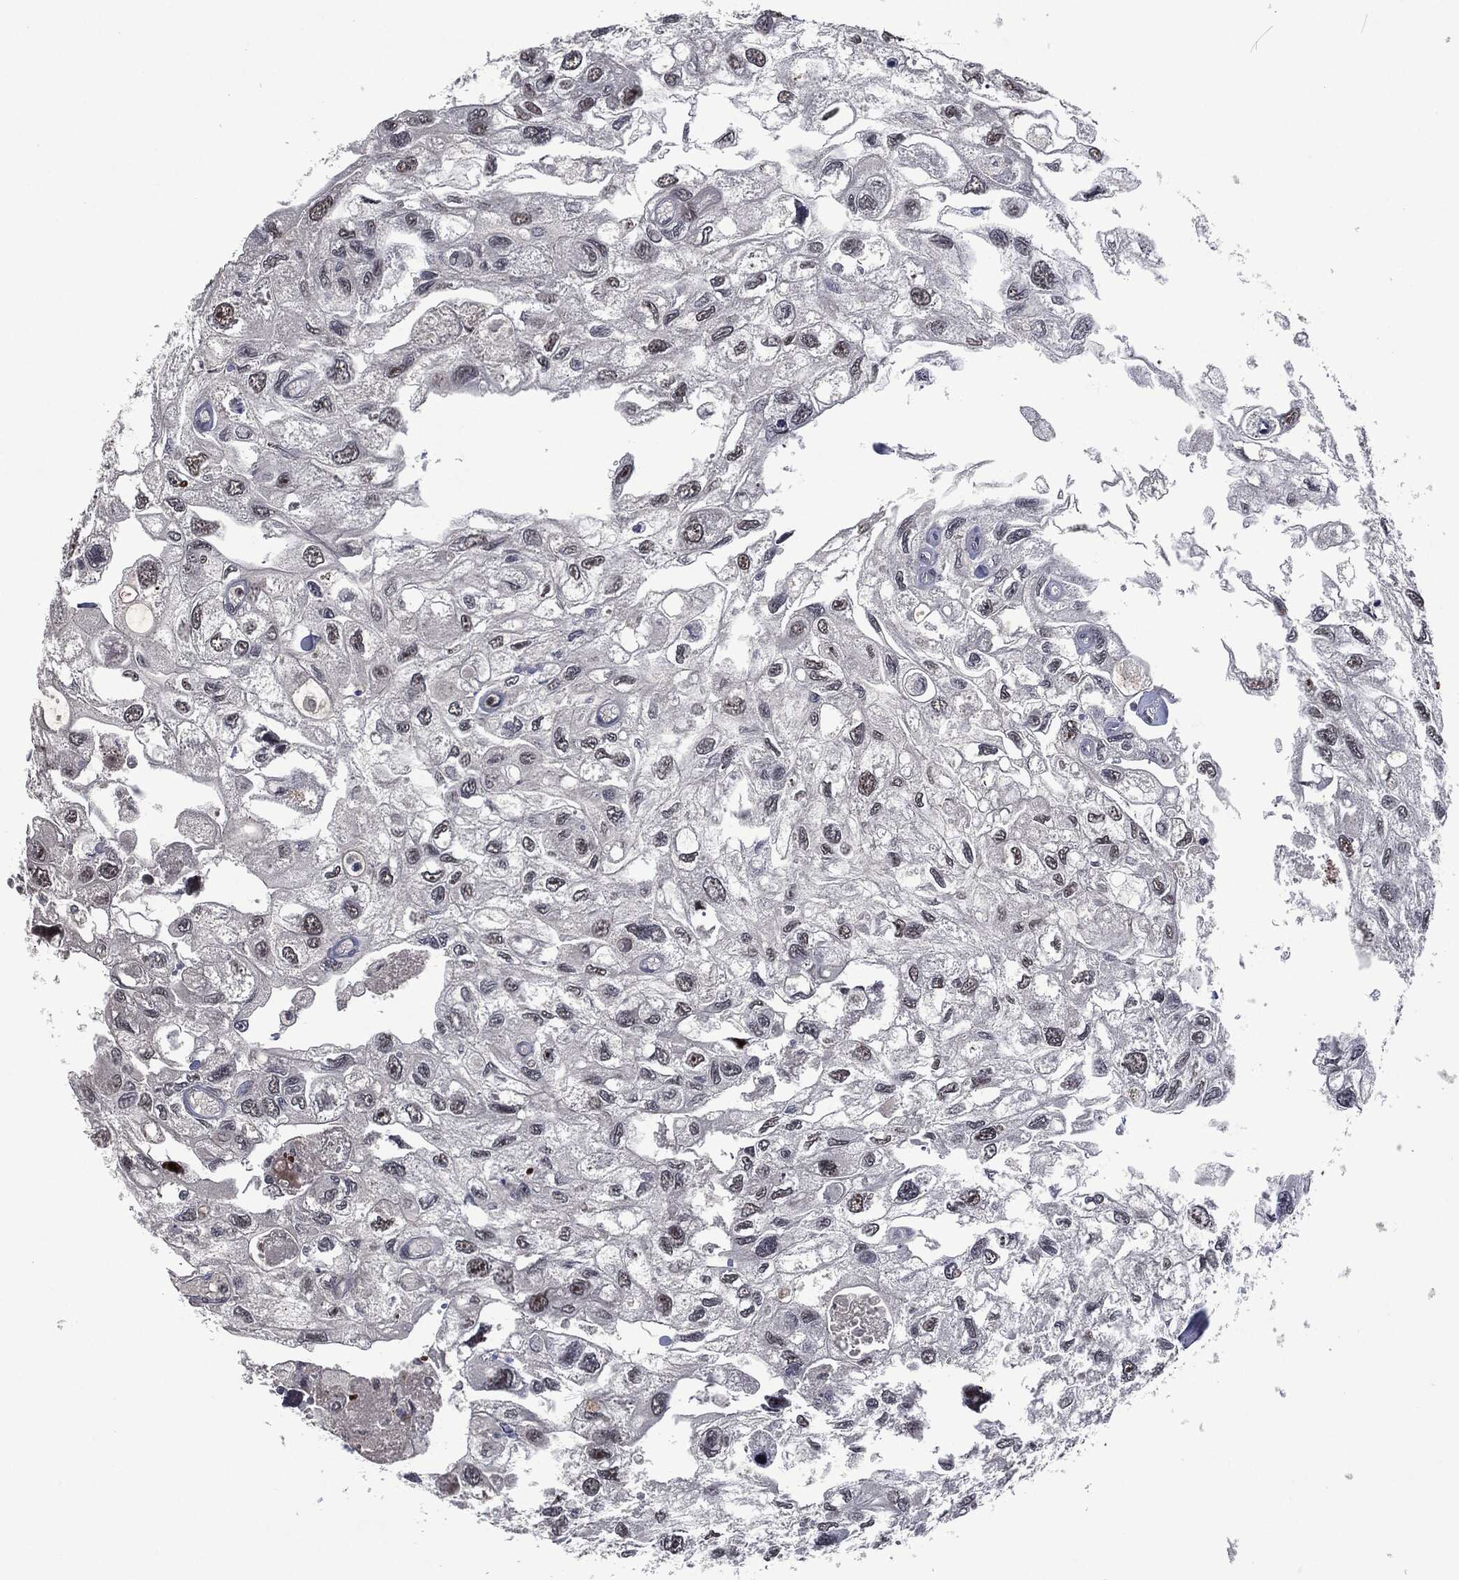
{"staining": {"intensity": "negative", "quantity": "none", "location": "none"}, "tissue": "urothelial cancer", "cell_type": "Tumor cells", "image_type": "cancer", "snomed": [{"axis": "morphology", "description": "Urothelial carcinoma, High grade"}, {"axis": "topography", "description": "Urinary bladder"}], "caption": "Tumor cells show no significant protein staining in urothelial cancer. (Stains: DAB (3,3'-diaminobenzidine) immunohistochemistry (IHC) with hematoxylin counter stain, Microscopy: brightfield microscopy at high magnification).", "gene": "EGFR", "patient": {"sex": "male", "age": 59}}